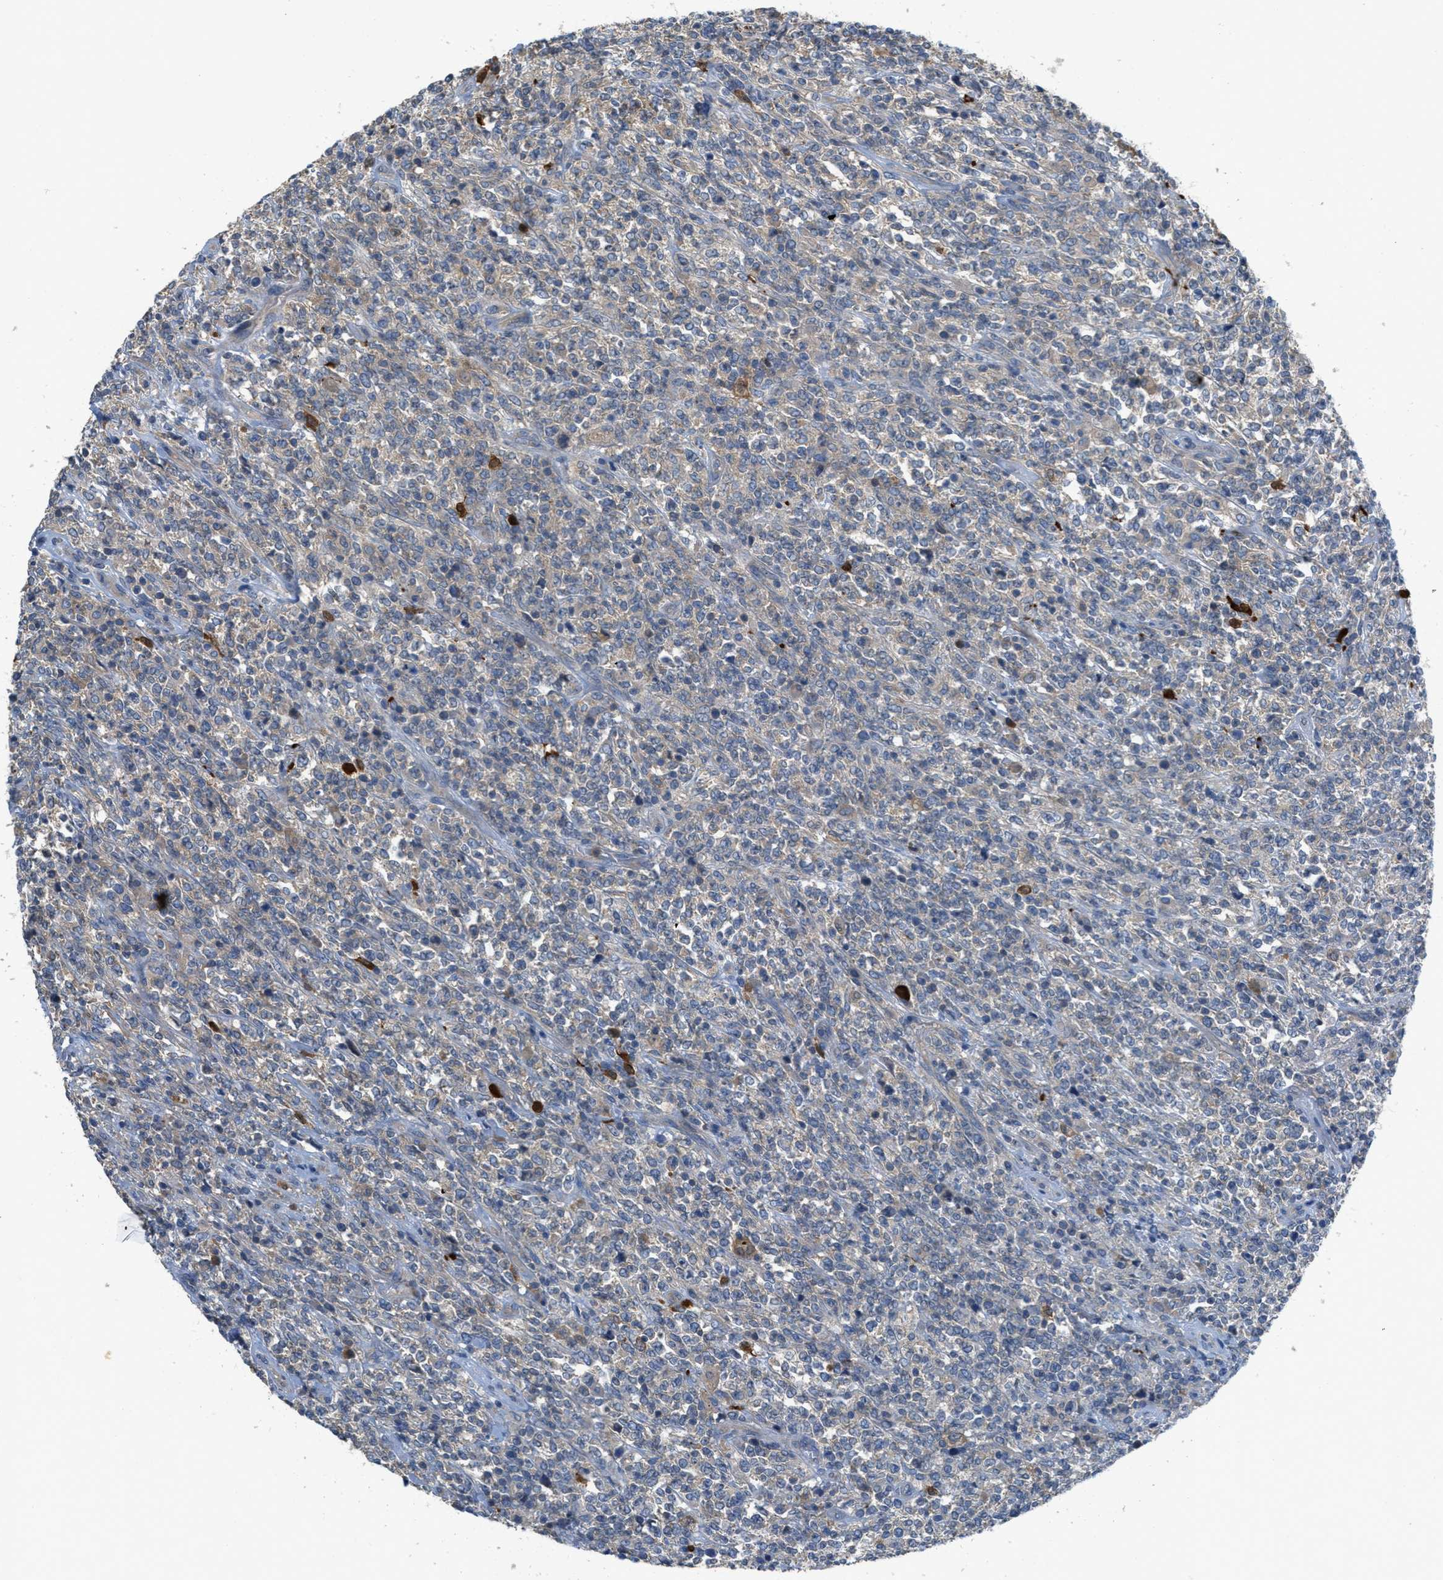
{"staining": {"intensity": "negative", "quantity": "none", "location": "none"}, "tissue": "lymphoma", "cell_type": "Tumor cells", "image_type": "cancer", "snomed": [{"axis": "morphology", "description": "Malignant lymphoma, non-Hodgkin's type, High grade"}, {"axis": "topography", "description": "Soft tissue"}], "caption": "An image of human lymphoma is negative for staining in tumor cells.", "gene": "UBA5", "patient": {"sex": "male", "age": 18}}